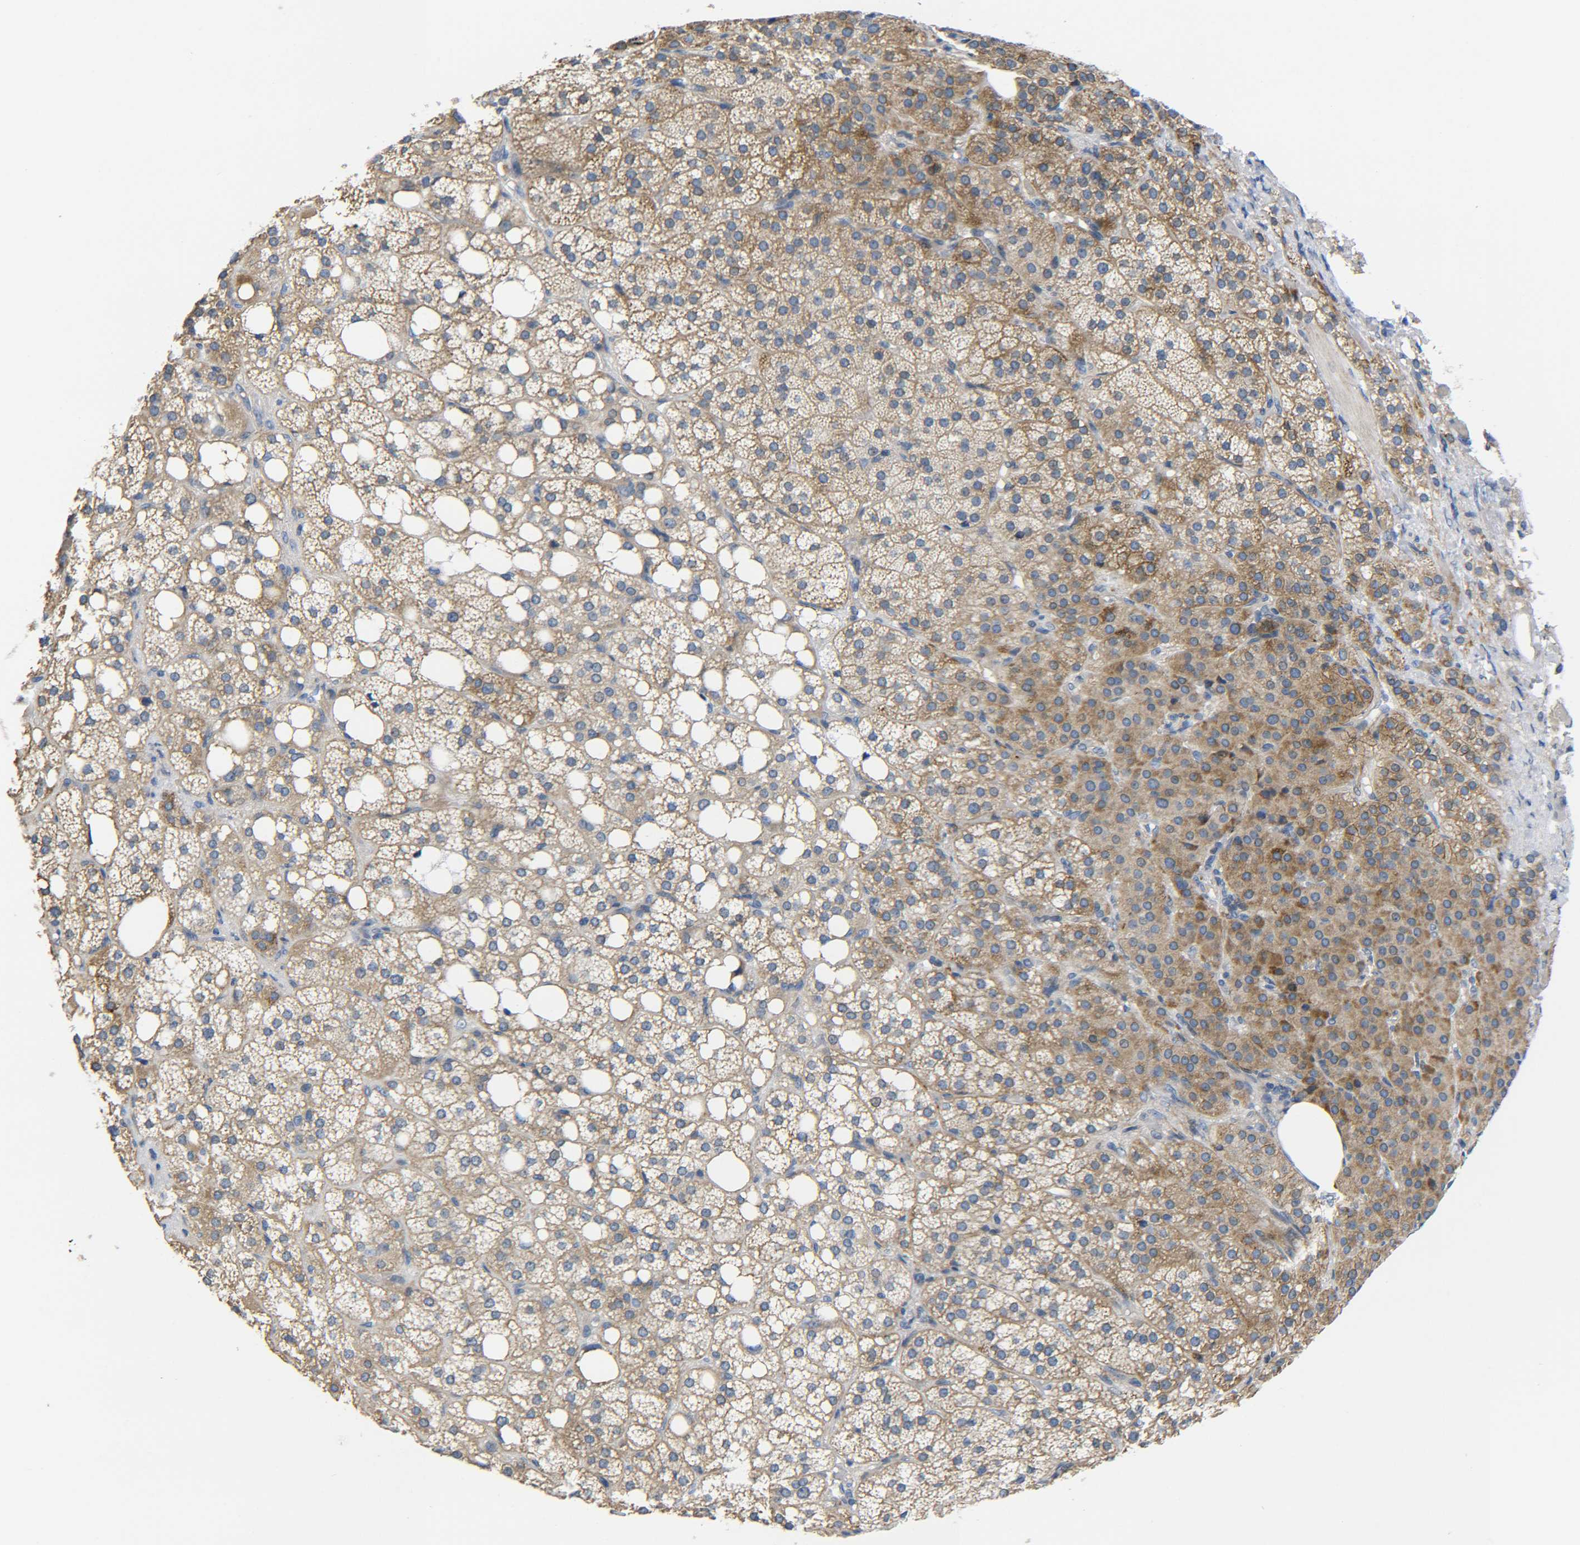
{"staining": {"intensity": "moderate", "quantity": ">75%", "location": "cytoplasmic/membranous"}, "tissue": "adrenal gland", "cell_type": "Glandular cells", "image_type": "normal", "snomed": [{"axis": "morphology", "description": "Normal tissue, NOS"}, {"axis": "topography", "description": "Adrenal gland"}], "caption": "This micrograph displays normal adrenal gland stained with immunohistochemistry to label a protein in brown. The cytoplasmic/membranous of glandular cells show moderate positivity for the protein. Nuclei are counter-stained blue.", "gene": "CMTM1", "patient": {"sex": "female", "age": 59}}